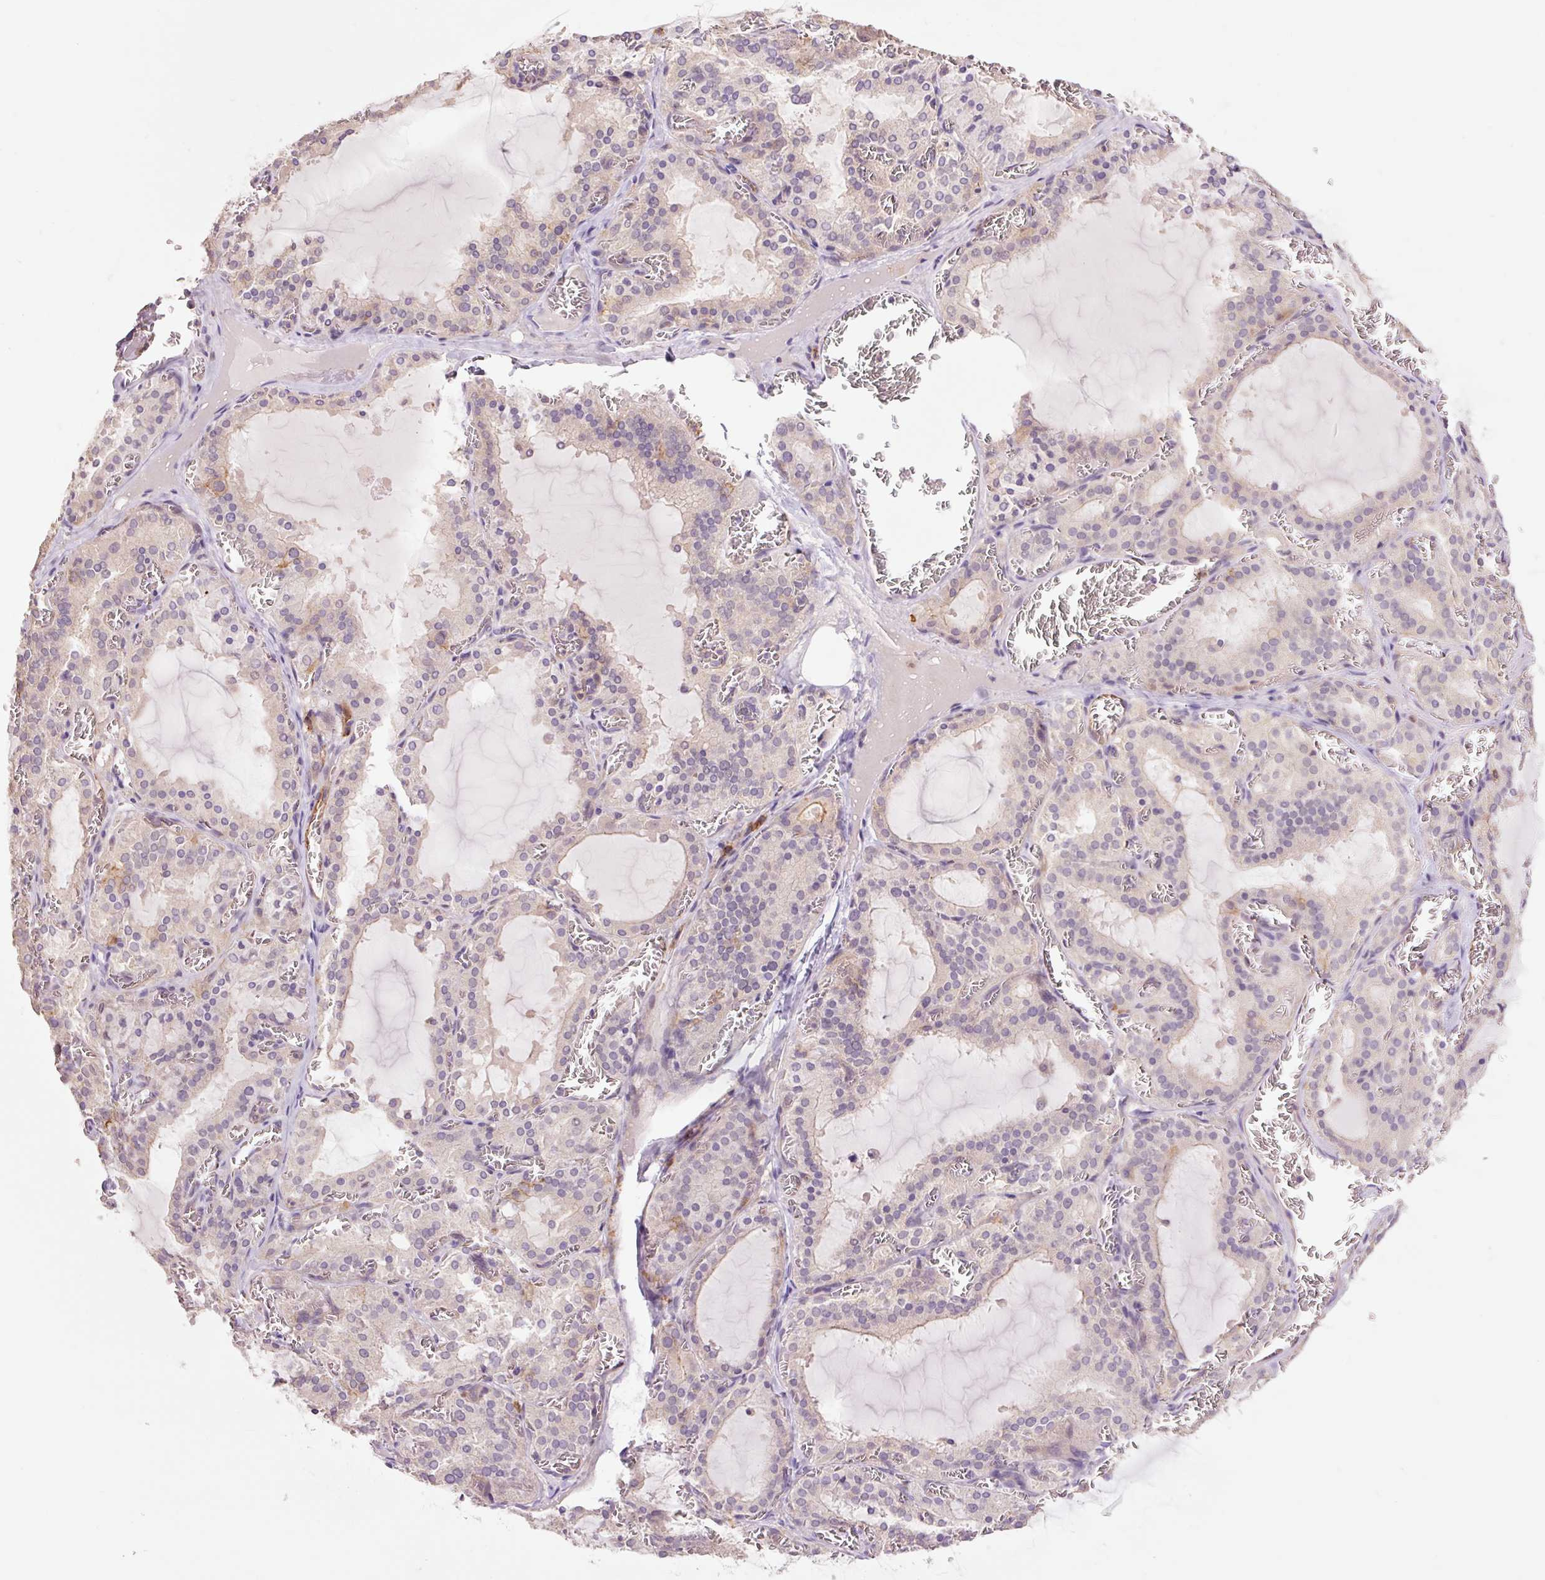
{"staining": {"intensity": "negative", "quantity": "none", "location": "none"}, "tissue": "thyroid gland", "cell_type": "Glandular cells", "image_type": "normal", "snomed": [{"axis": "morphology", "description": "Normal tissue, NOS"}, {"axis": "topography", "description": "Thyroid gland"}], "caption": "Immunohistochemistry (IHC) histopathology image of benign human thyroid gland stained for a protein (brown), which shows no positivity in glandular cells. The staining was performed using DAB (3,3'-diaminobenzidine) to visualize the protein expression in brown, while the nuclei were stained in blue with hematoxylin (Magnification: 20x).", "gene": "SLC1A4", "patient": {"sex": "female", "age": 30}}